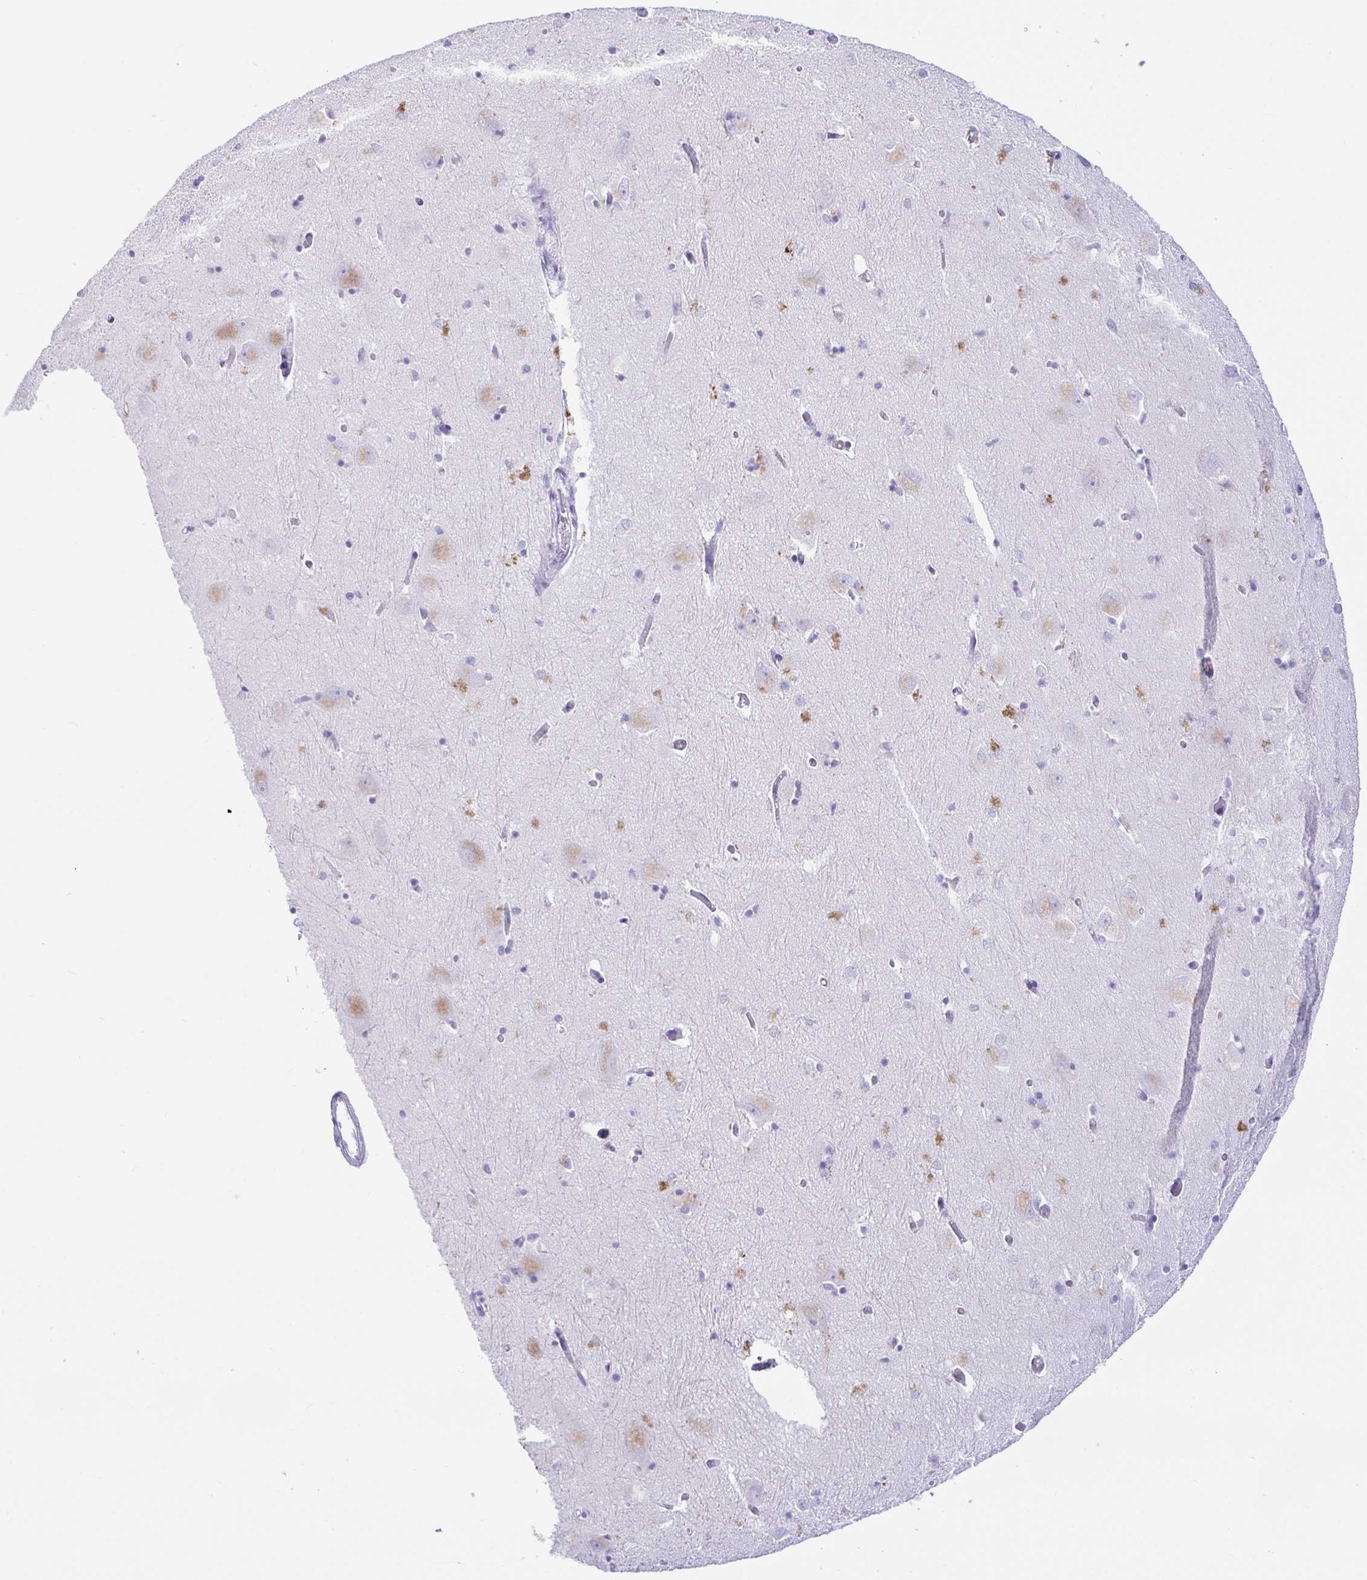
{"staining": {"intensity": "negative", "quantity": "none", "location": "none"}, "tissue": "caudate", "cell_type": "Glial cells", "image_type": "normal", "snomed": [{"axis": "morphology", "description": "Normal tissue, NOS"}, {"axis": "topography", "description": "Lateral ventricle wall"}, {"axis": "topography", "description": "Hippocampus"}], "caption": "Protein analysis of normal caudate demonstrates no significant staining in glial cells. The staining is performed using DAB brown chromogen with nuclei counter-stained in using hematoxylin.", "gene": "PAX8", "patient": {"sex": "female", "age": 63}}